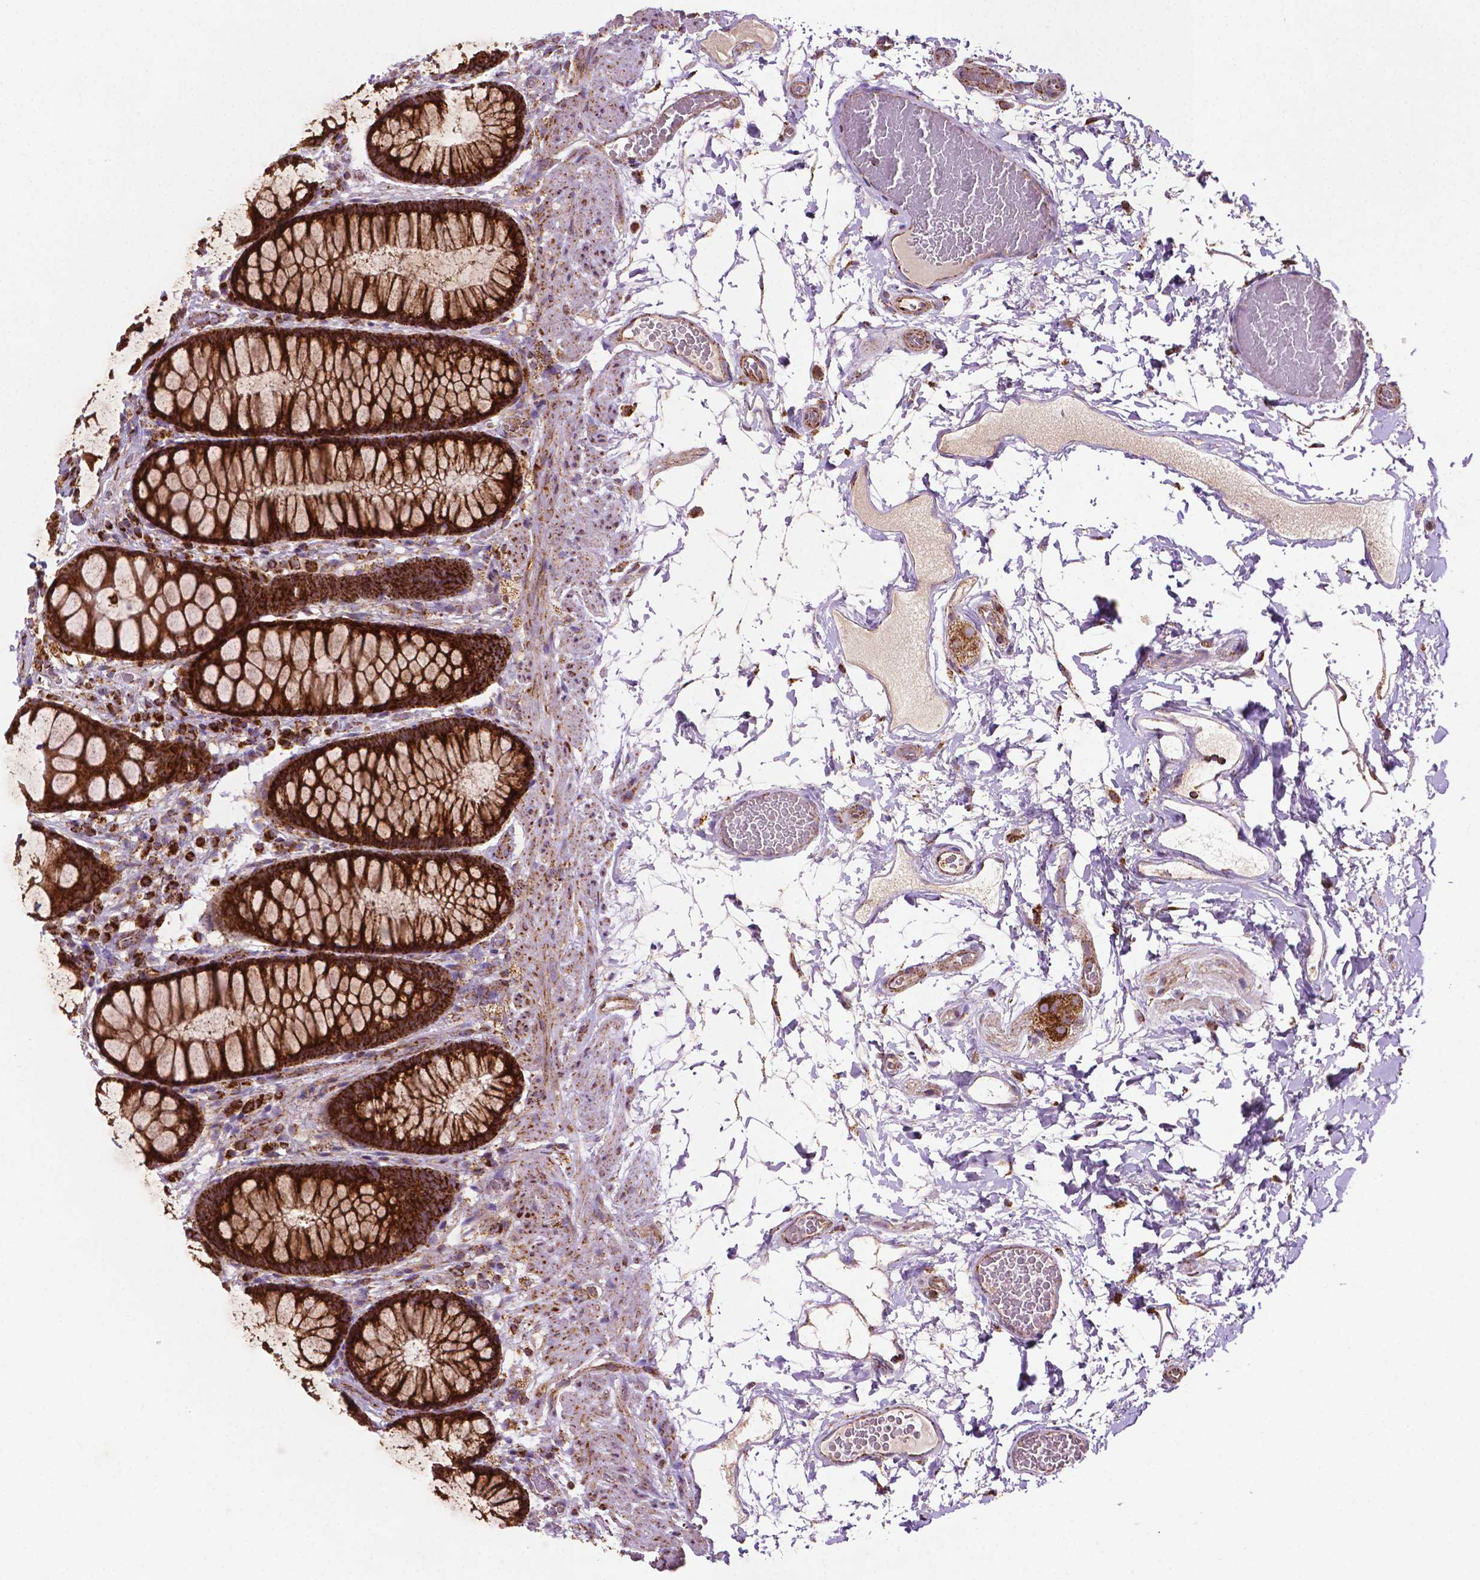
{"staining": {"intensity": "strong", "quantity": ">75%", "location": "cytoplasmic/membranous"}, "tissue": "rectum", "cell_type": "Glandular cells", "image_type": "normal", "snomed": [{"axis": "morphology", "description": "Normal tissue, NOS"}, {"axis": "topography", "description": "Rectum"}], "caption": "Human rectum stained with a protein marker reveals strong staining in glandular cells.", "gene": "ILVBL", "patient": {"sex": "female", "age": 62}}